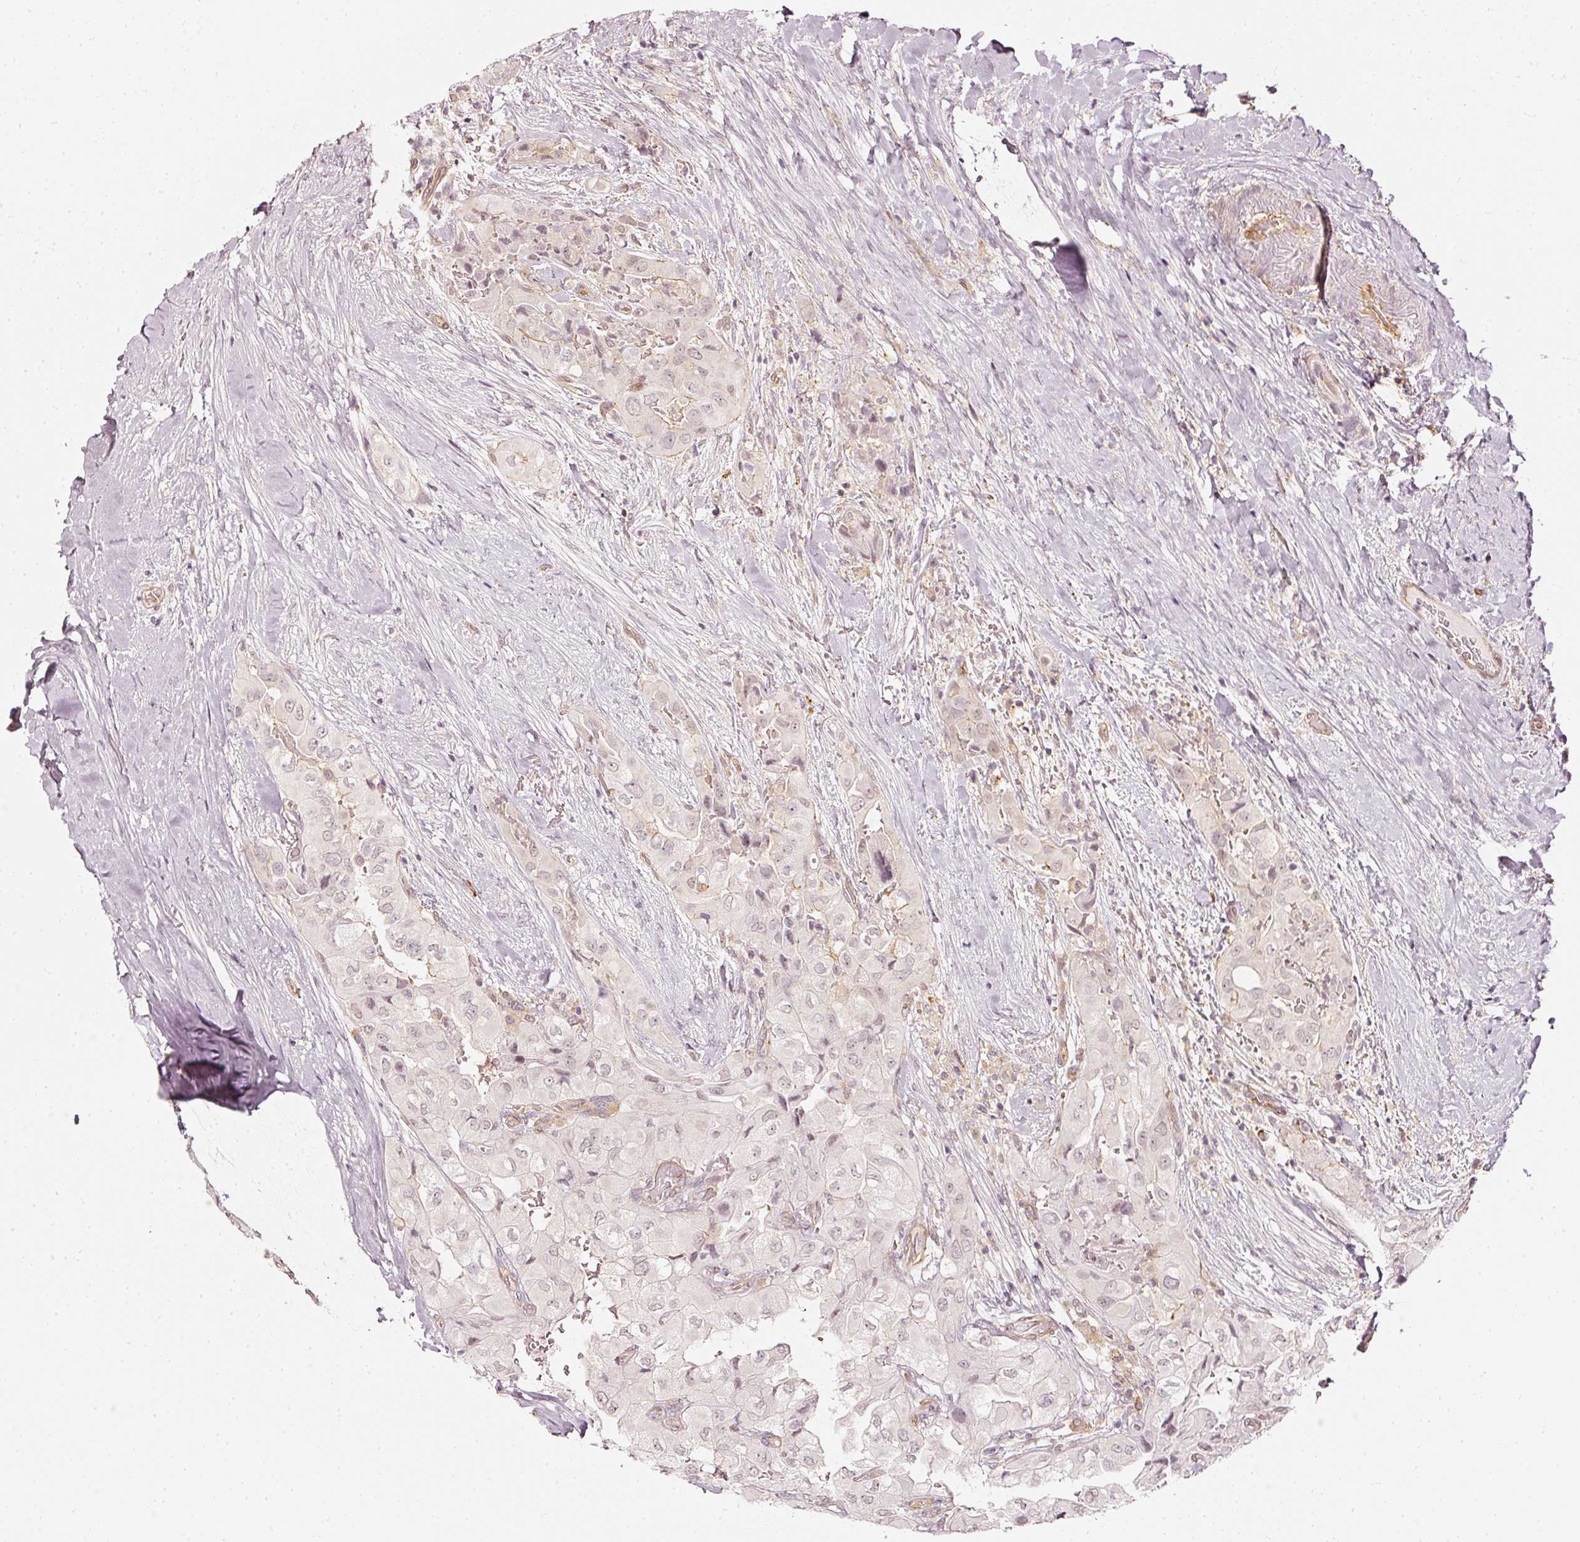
{"staining": {"intensity": "negative", "quantity": "none", "location": "none"}, "tissue": "thyroid cancer", "cell_type": "Tumor cells", "image_type": "cancer", "snomed": [{"axis": "morphology", "description": "Normal tissue, NOS"}, {"axis": "morphology", "description": "Papillary adenocarcinoma, NOS"}, {"axis": "topography", "description": "Thyroid gland"}], "caption": "This is an immunohistochemistry photomicrograph of human thyroid papillary adenocarcinoma. There is no expression in tumor cells.", "gene": "DRD2", "patient": {"sex": "female", "age": 59}}